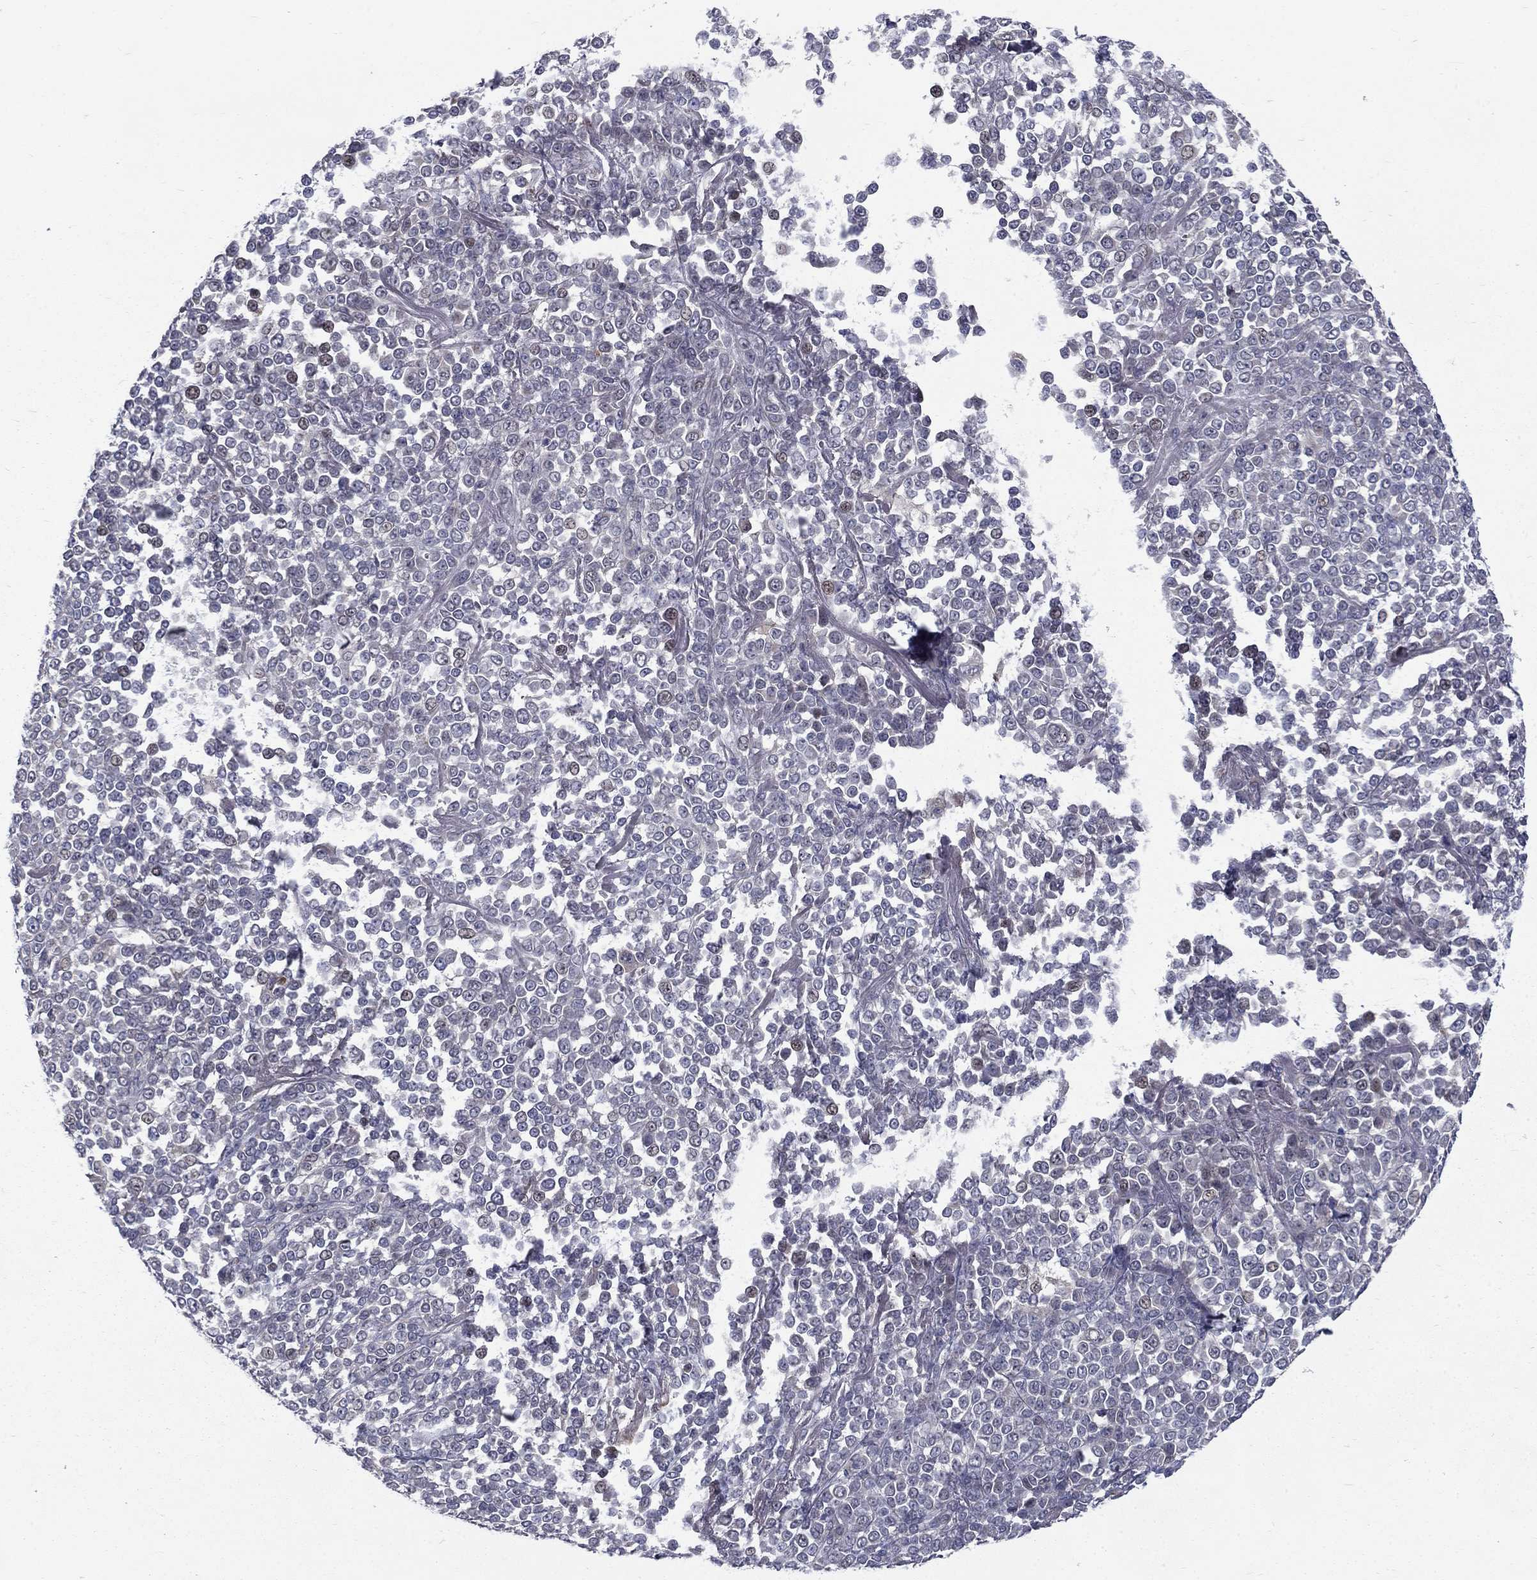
{"staining": {"intensity": "negative", "quantity": "none", "location": "none"}, "tissue": "melanoma", "cell_type": "Tumor cells", "image_type": "cancer", "snomed": [{"axis": "morphology", "description": "Malignant melanoma, NOS"}, {"axis": "topography", "description": "Skin"}], "caption": "DAB (3,3'-diaminobenzidine) immunohistochemical staining of human malignant melanoma shows no significant expression in tumor cells.", "gene": "FAM3B", "patient": {"sex": "female", "age": 95}}